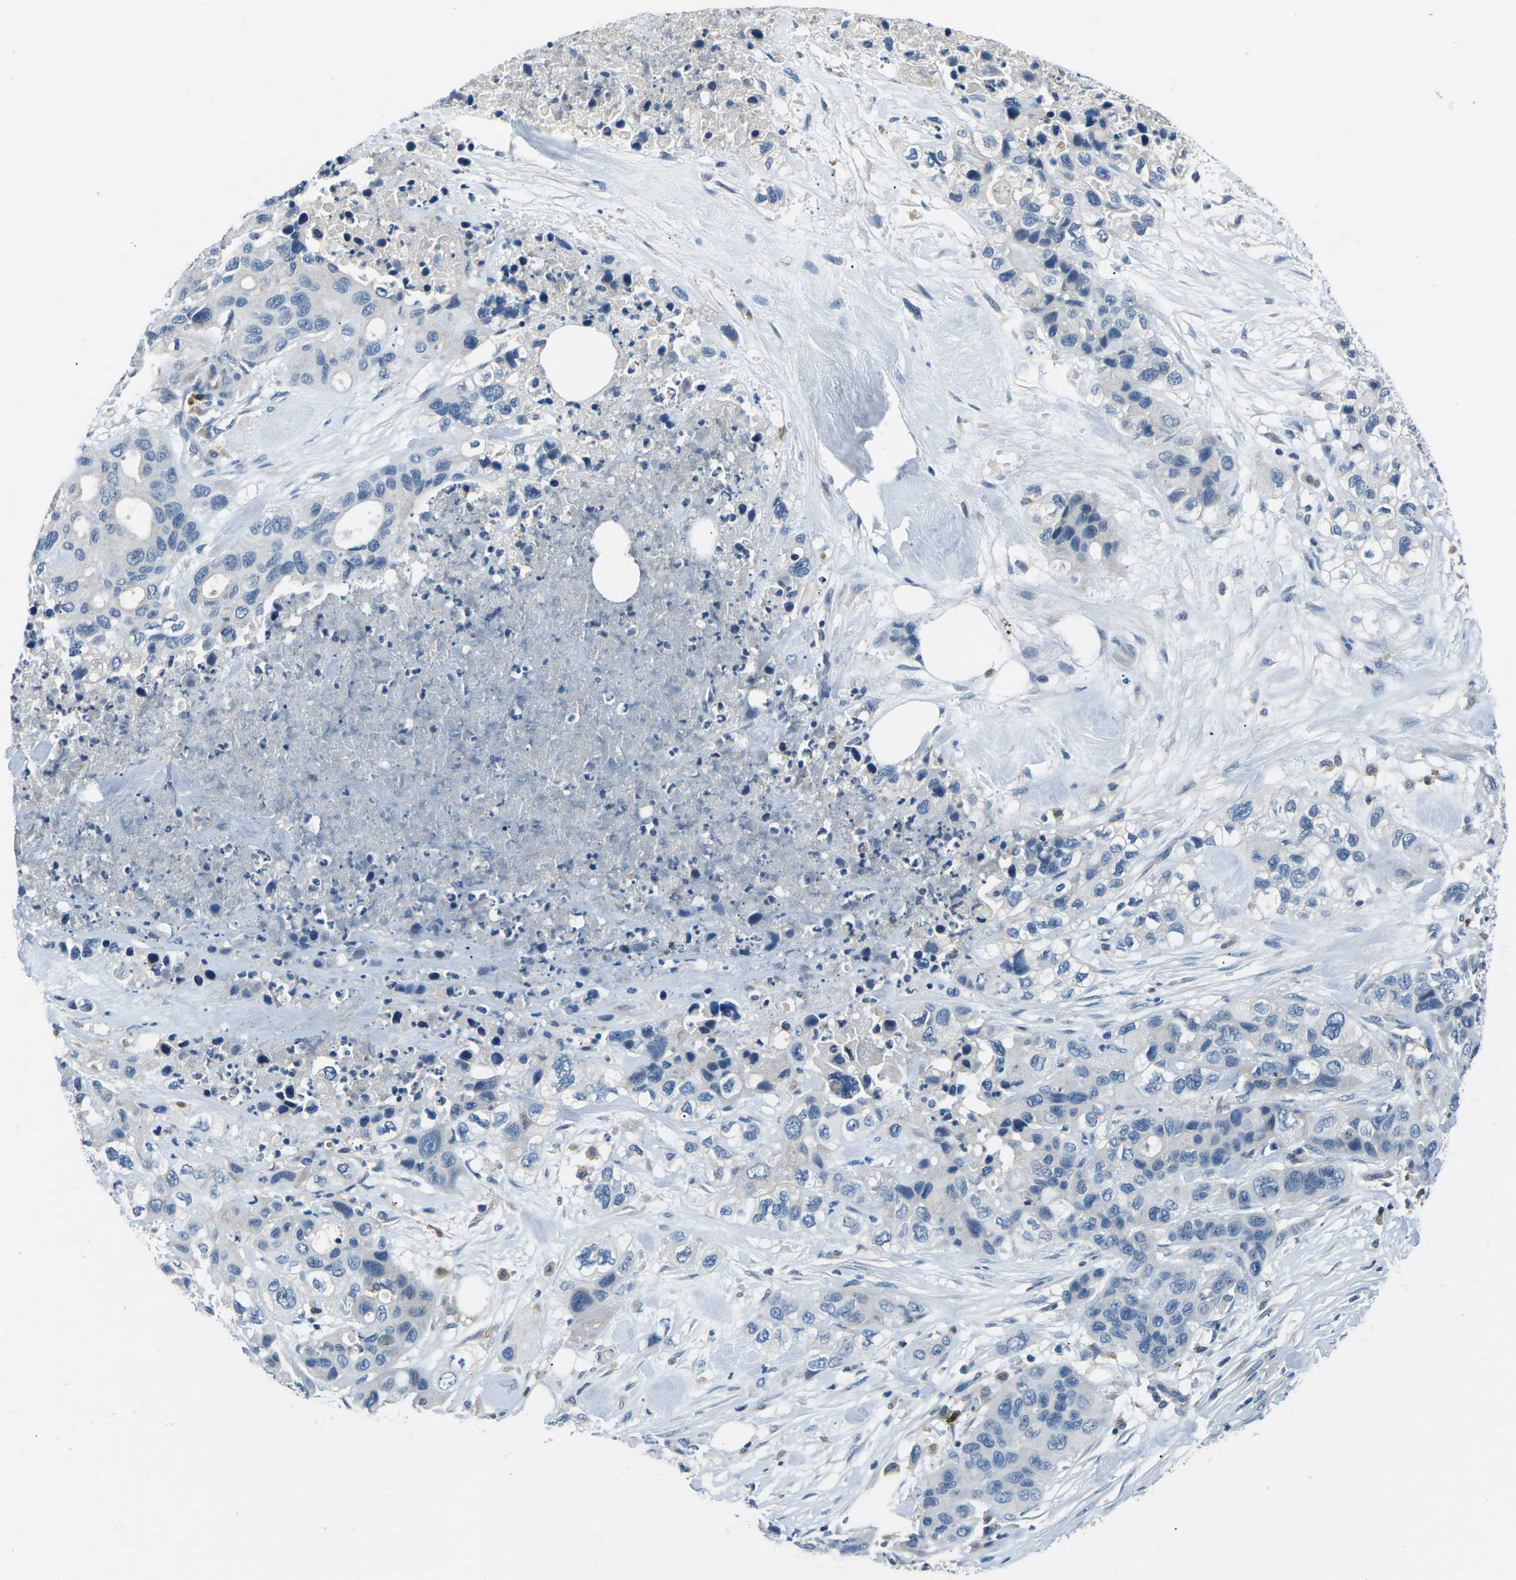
{"staining": {"intensity": "negative", "quantity": "none", "location": "none"}, "tissue": "pancreatic cancer", "cell_type": "Tumor cells", "image_type": "cancer", "snomed": [{"axis": "morphology", "description": "Adenocarcinoma, NOS"}, {"axis": "topography", "description": "Pancreas"}], "caption": "This is an immunohistochemistry (IHC) image of pancreatic cancer (adenocarcinoma). There is no staining in tumor cells.", "gene": "CD1D", "patient": {"sex": "female", "age": 71}}